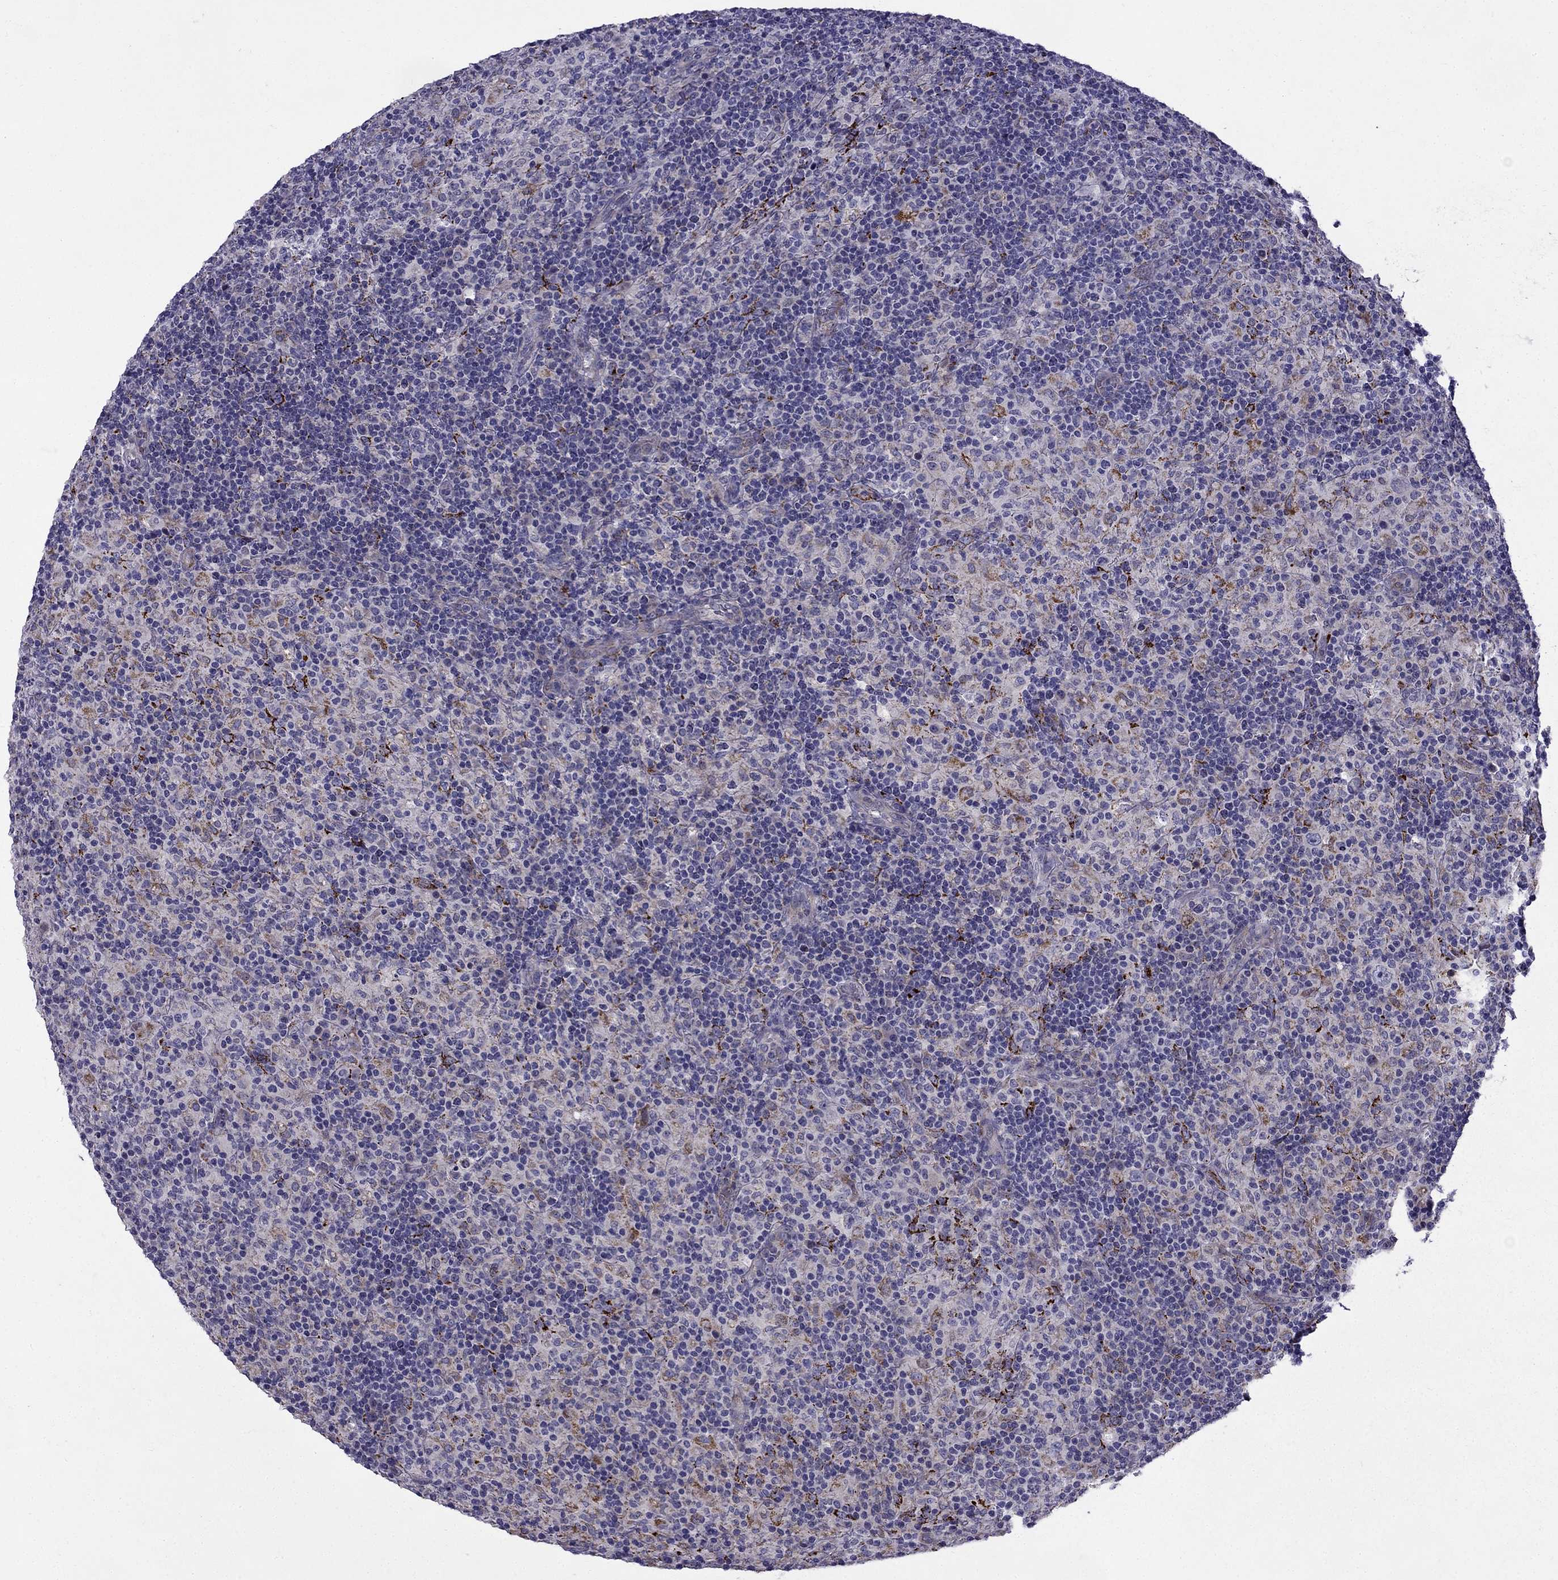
{"staining": {"intensity": "negative", "quantity": "none", "location": "none"}, "tissue": "lymphoma", "cell_type": "Tumor cells", "image_type": "cancer", "snomed": [{"axis": "morphology", "description": "Hodgkin's disease, NOS"}, {"axis": "topography", "description": "Lymph node"}], "caption": "Lymphoma was stained to show a protein in brown. There is no significant expression in tumor cells.", "gene": "PI16", "patient": {"sex": "male", "age": 70}}